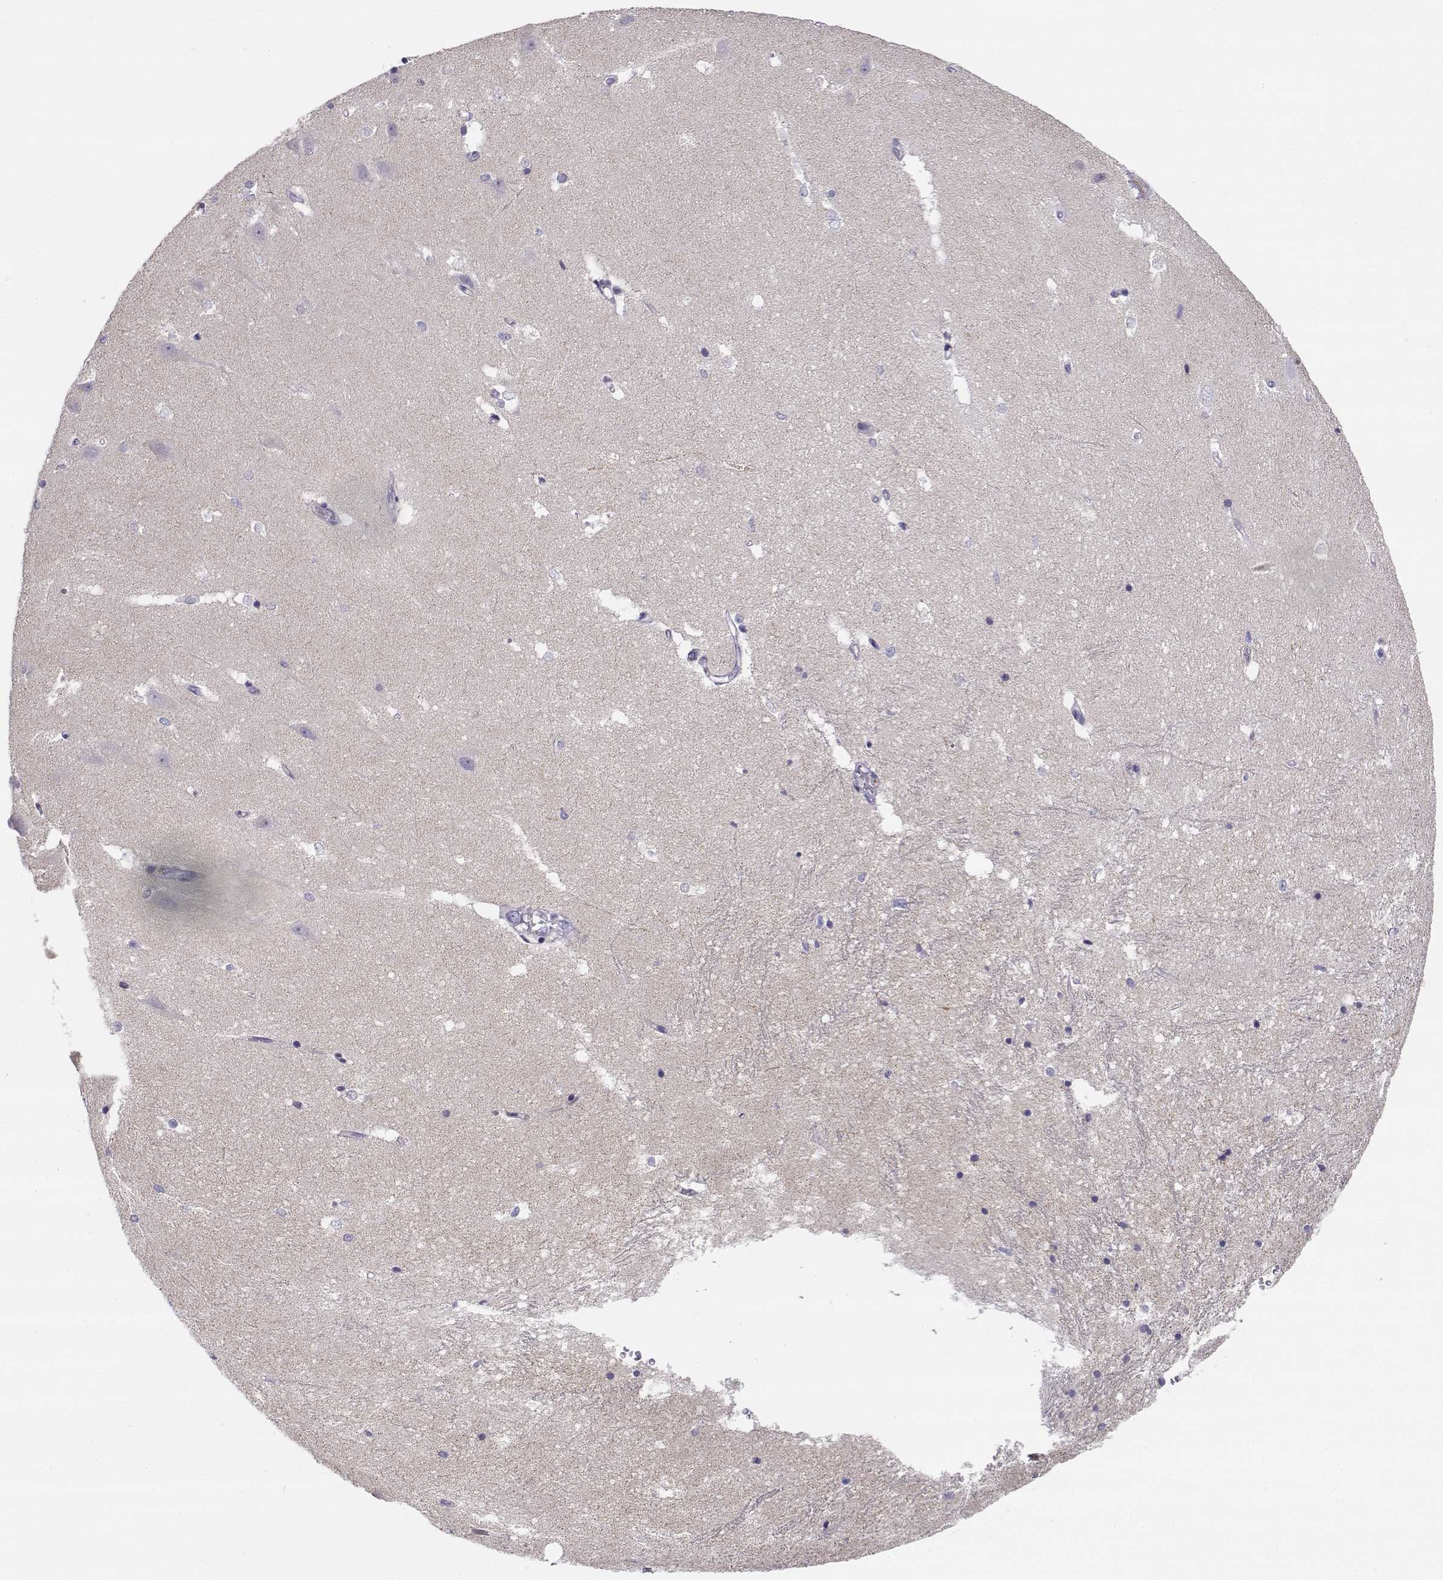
{"staining": {"intensity": "negative", "quantity": "none", "location": "none"}, "tissue": "hippocampus", "cell_type": "Glial cells", "image_type": "normal", "snomed": [{"axis": "morphology", "description": "Normal tissue, NOS"}, {"axis": "topography", "description": "Hippocampus"}], "caption": "The photomicrograph displays no staining of glial cells in benign hippocampus. The staining is performed using DAB brown chromogen with nuclei counter-stained in using hematoxylin.", "gene": "CREB3L3", "patient": {"sex": "male", "age": 44}}